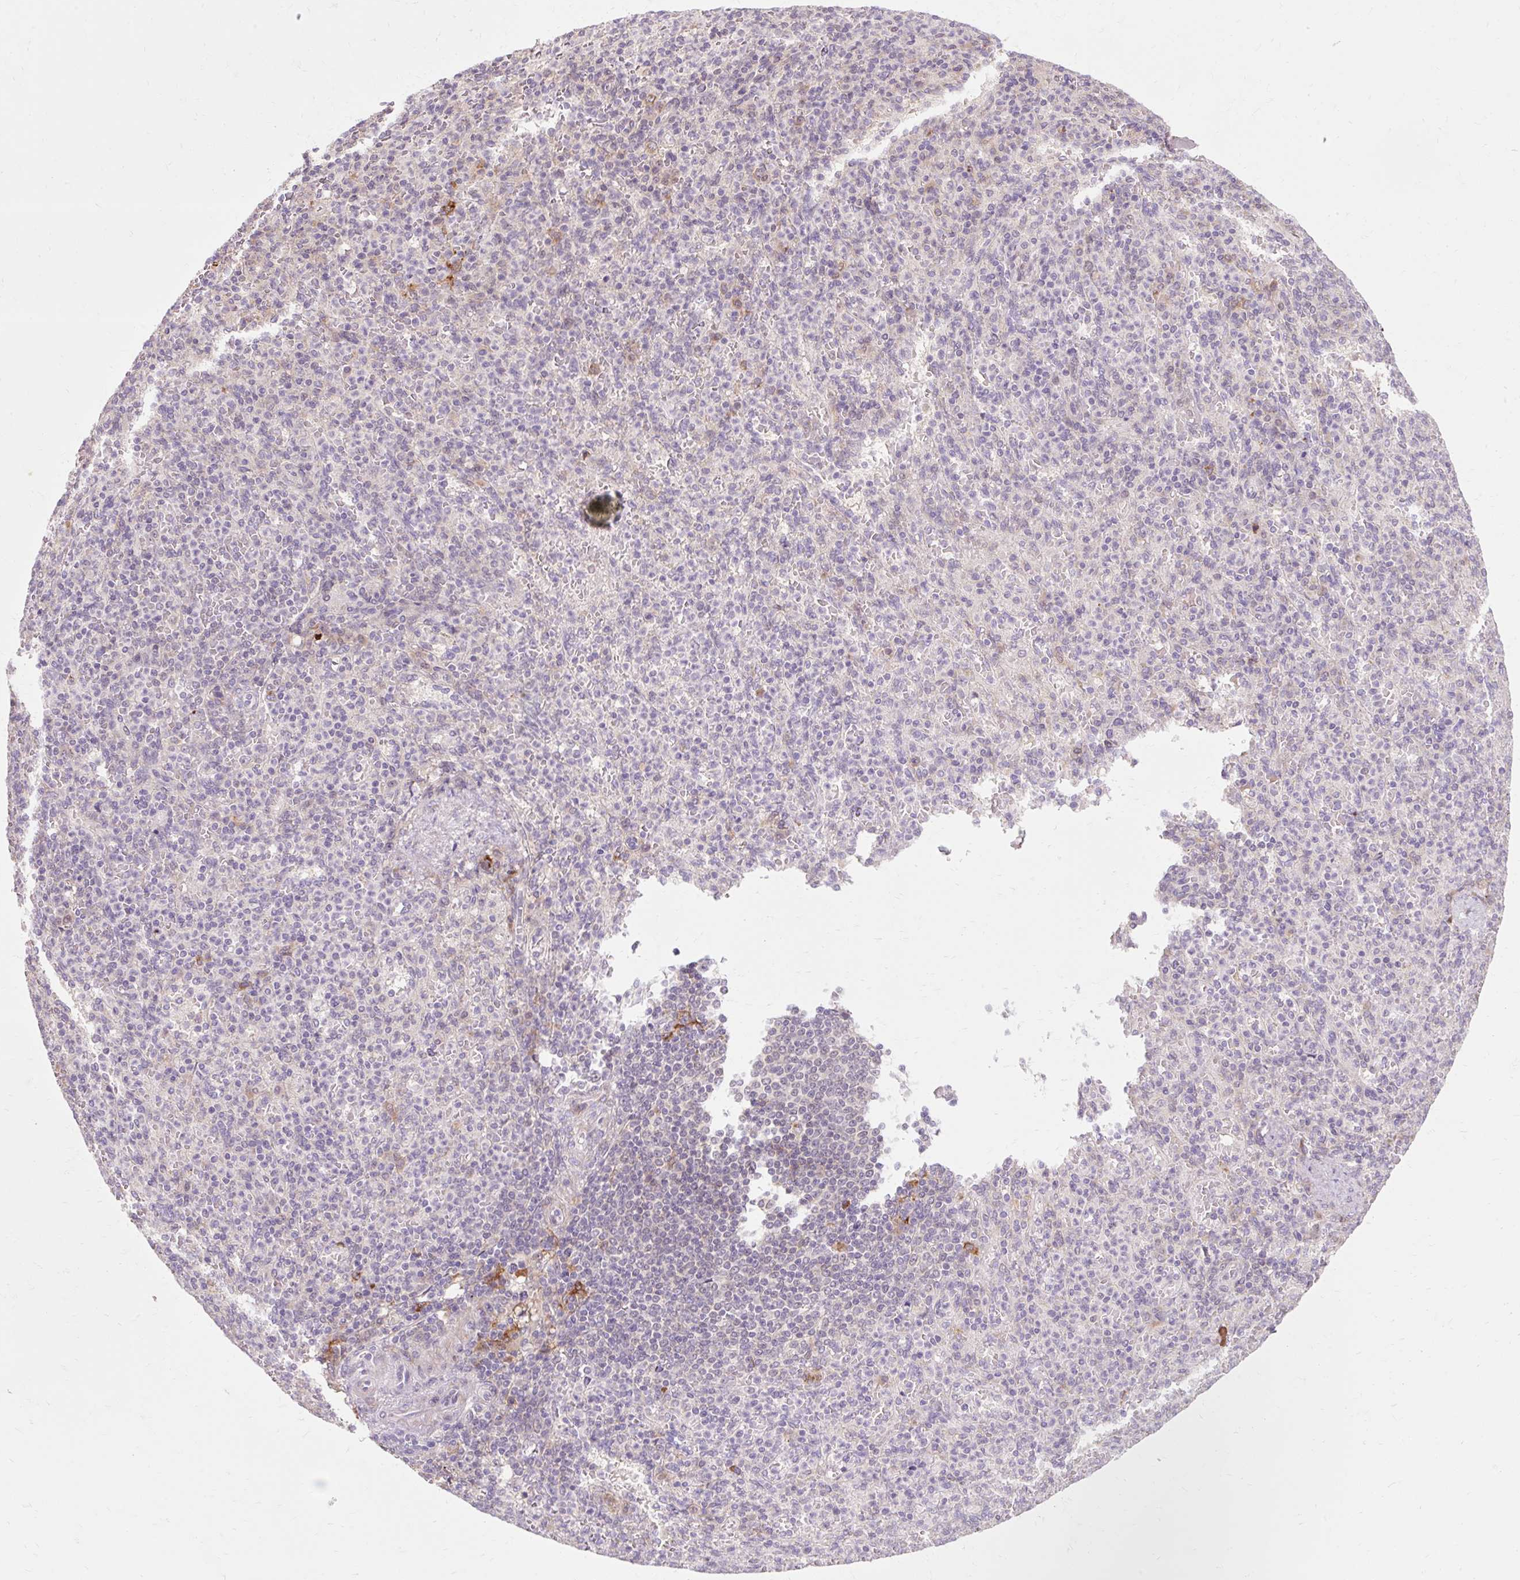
{"staining": {"intensity": "negative", "quantity": "none", "location": "none"}, "tissue": "spleen", "cell_type": "Cells in red pulp", "image_type": "normal", "snomed": [{"axis": "morphology", "description": "Normal tissue, NOS"}, {"axis": "topography", "description": "Spleen"}], "caption": "Normal spleen was stained to show a protein in brown. There is no significant expression in cells in red pulp.", "gene": "GEMIN2", "patient": {"sex": "female", "age": 74}}